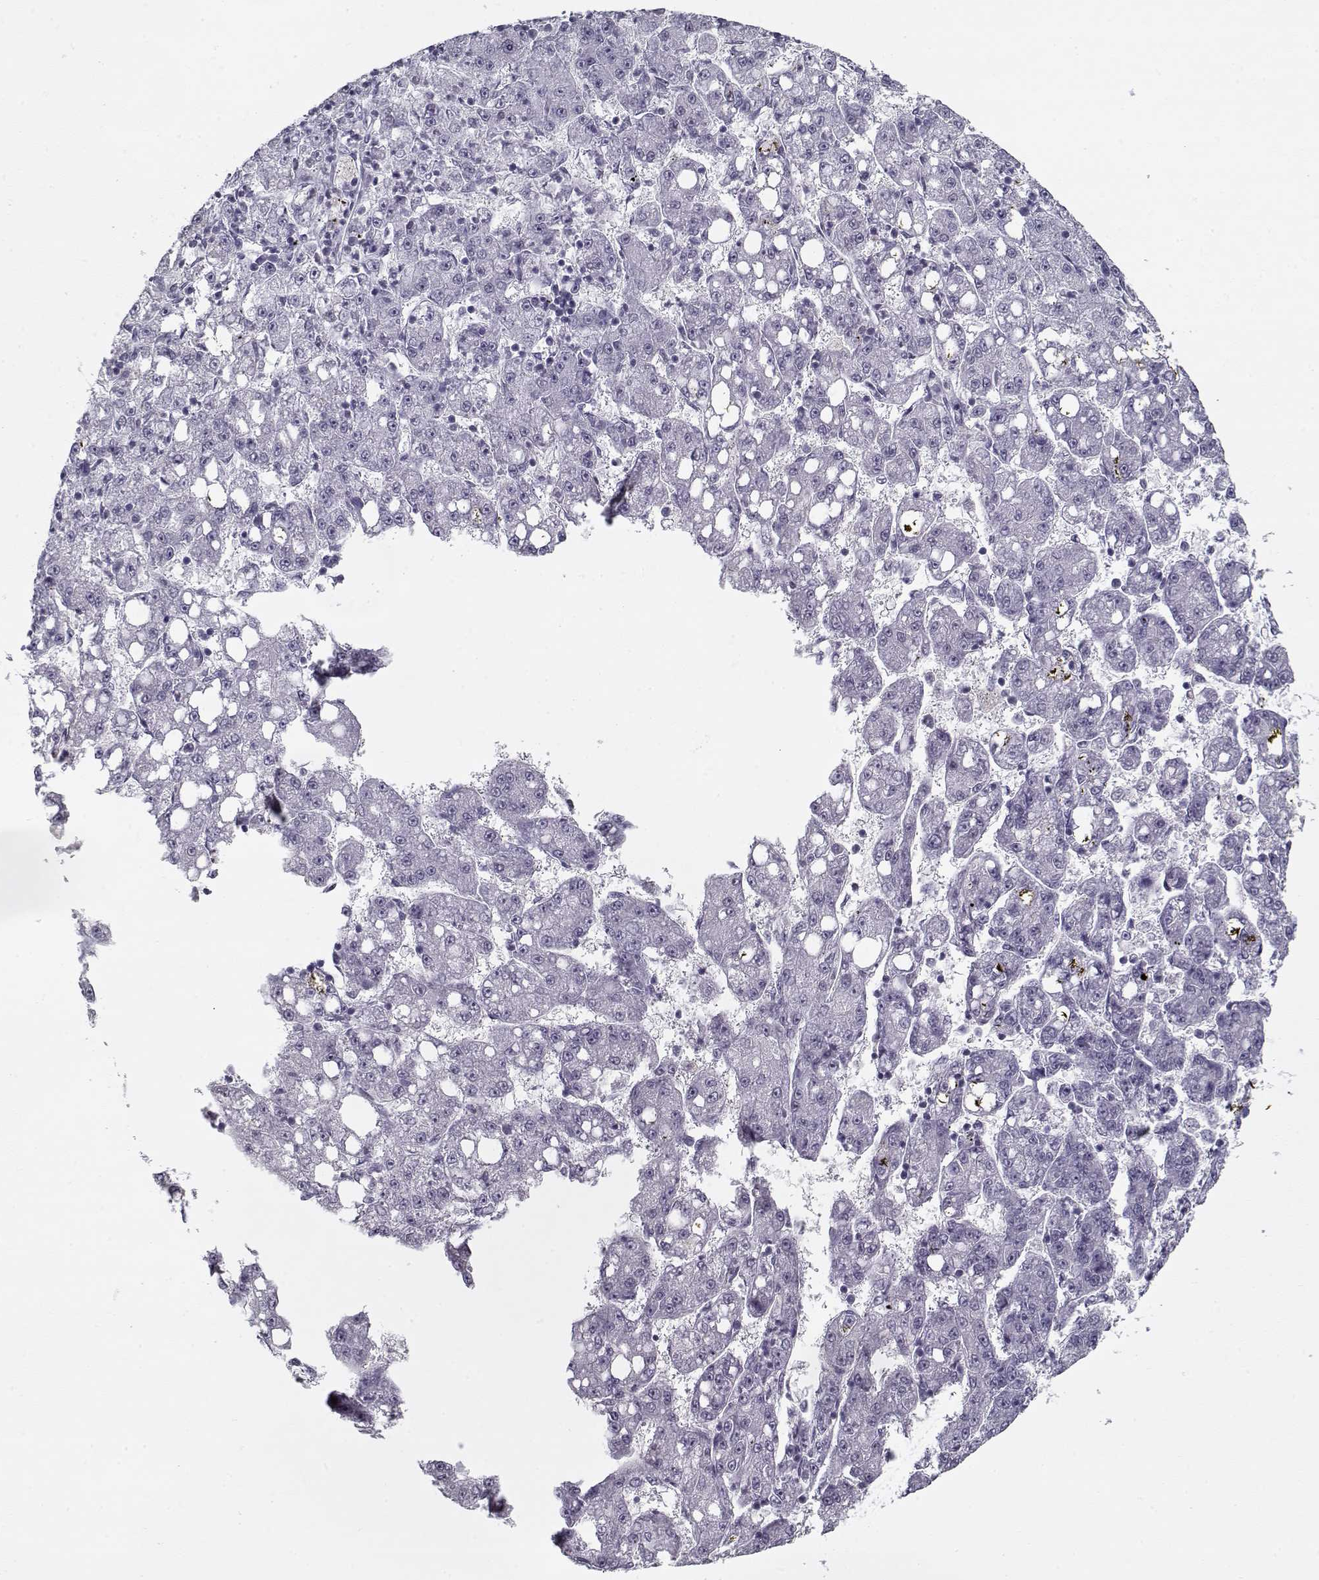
{"staining": {"intensity": "negative", "quantity": "none", "location": "none"}, "tissue": "liver cancer", "cell_type": "Tumor cells", "image_type": "cancer", "snomed": [{"axis": "morphology", "description": "Carcinoma, Hepatocellular, NOS"}, {"axis": "topography", "description": "Liver"}], "caption": "Tumor cells are negative for protein expression in human liver hepatocellular carcinoma. Brightfield microscopy of immunohistochemistry (IHC) stained with DAB (brown) and hematoxylin (blue), captured at high magnification.", "gene": "RNF32", "patient": {"sex": "female", "age": 65}}